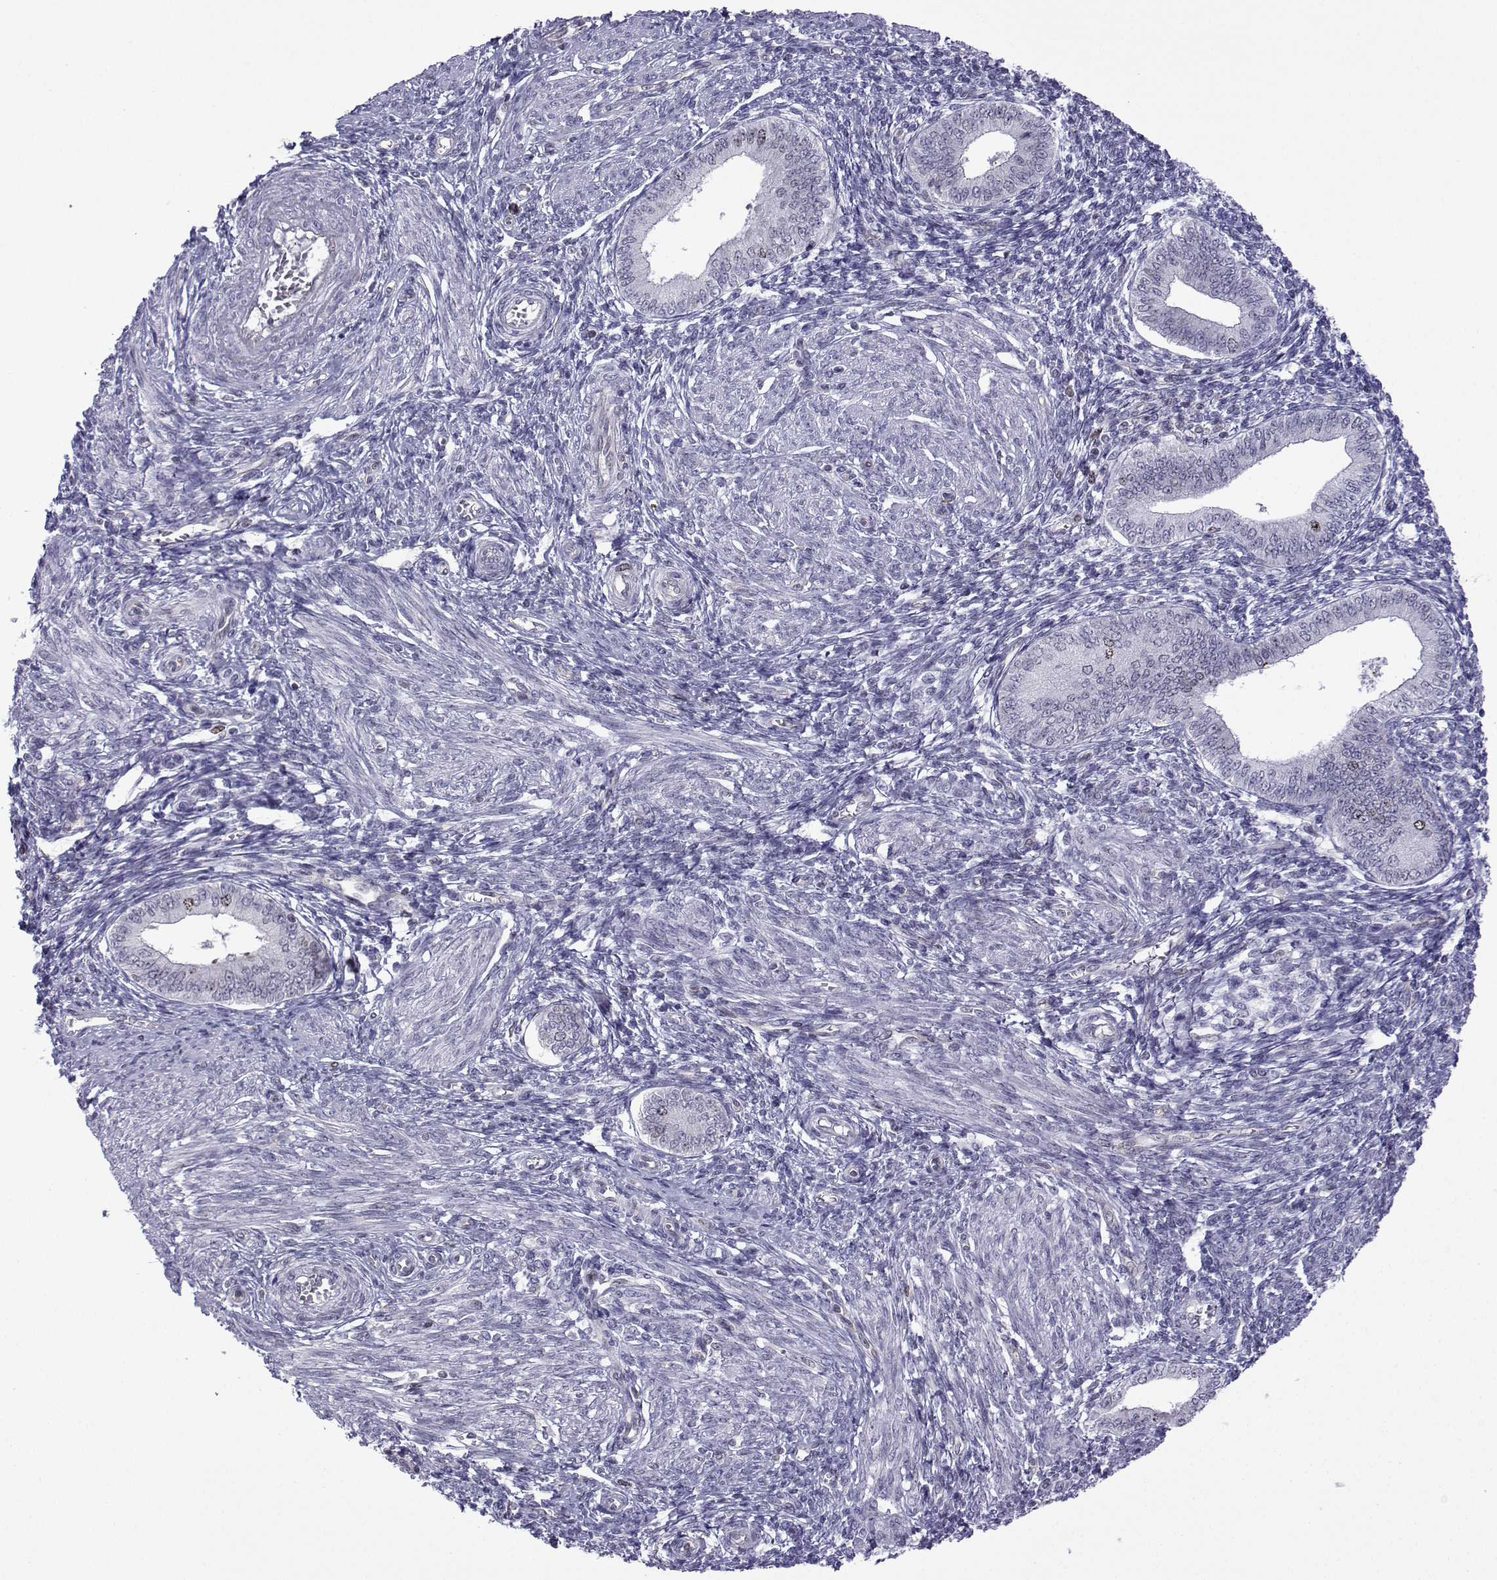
{"staining": {"intensity": "moderate", "quantity": "<25%", "location": "nuclear"}, "tissue": "endometrium", "cell_type": "Cells in endometrial stroma", "image_type": "normal", "snomed": [{"axis": "morphology", "description": "Normal tissue, NOS"}, {"axis": "topography", "description": "Endometrium"}], "caption": "The photomicrograph reveals a brown stain indicating the presence of a protein in the nuclear of cells in endometrial stroma in endometrium.", "gene": "INCENP", "patient": {"sex": "female", "age": 42}}